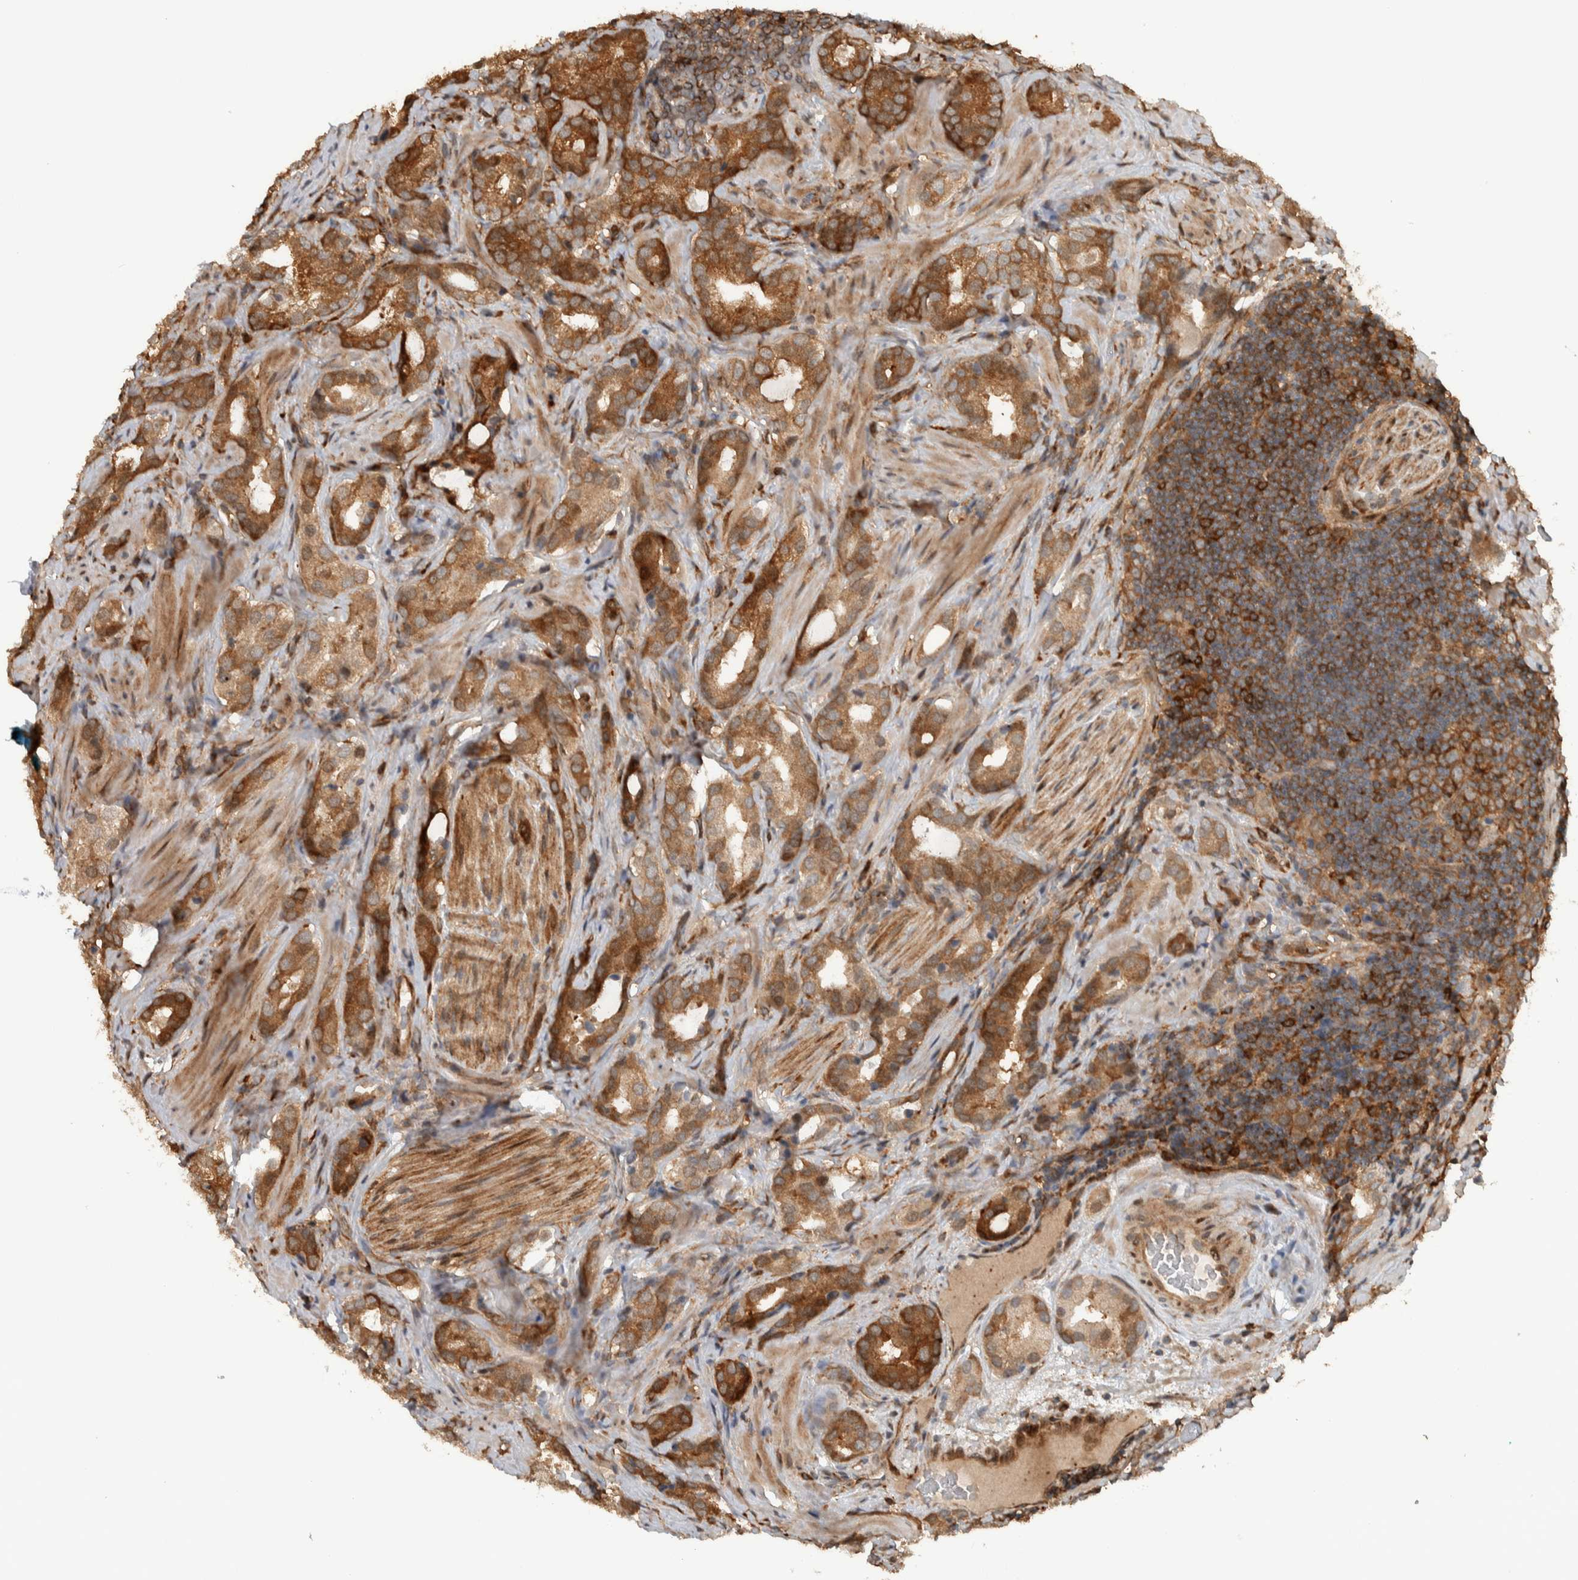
{"staining": {"intensity": "moderate", "quantity": ">75%", "location": "cytoplasmic/membranous"}, "tissue": "prostate cancer", "cell_type": "Tumor cells", "image_type": "cancer", "snomed": [{"axis": "morphology", "description": "Adenocarcinoma, High grade"}, {"axis": "topography", "description": "Prostate"}], "caption": "The immunohistochemical stain highlights moderate cytoplasmic/membranous staining in tumor cells of adenocarcinoma (high-grade) (prostate) tissue.", "gene": "CNTROB", "patient": {"sex": "male", "age": 63}}